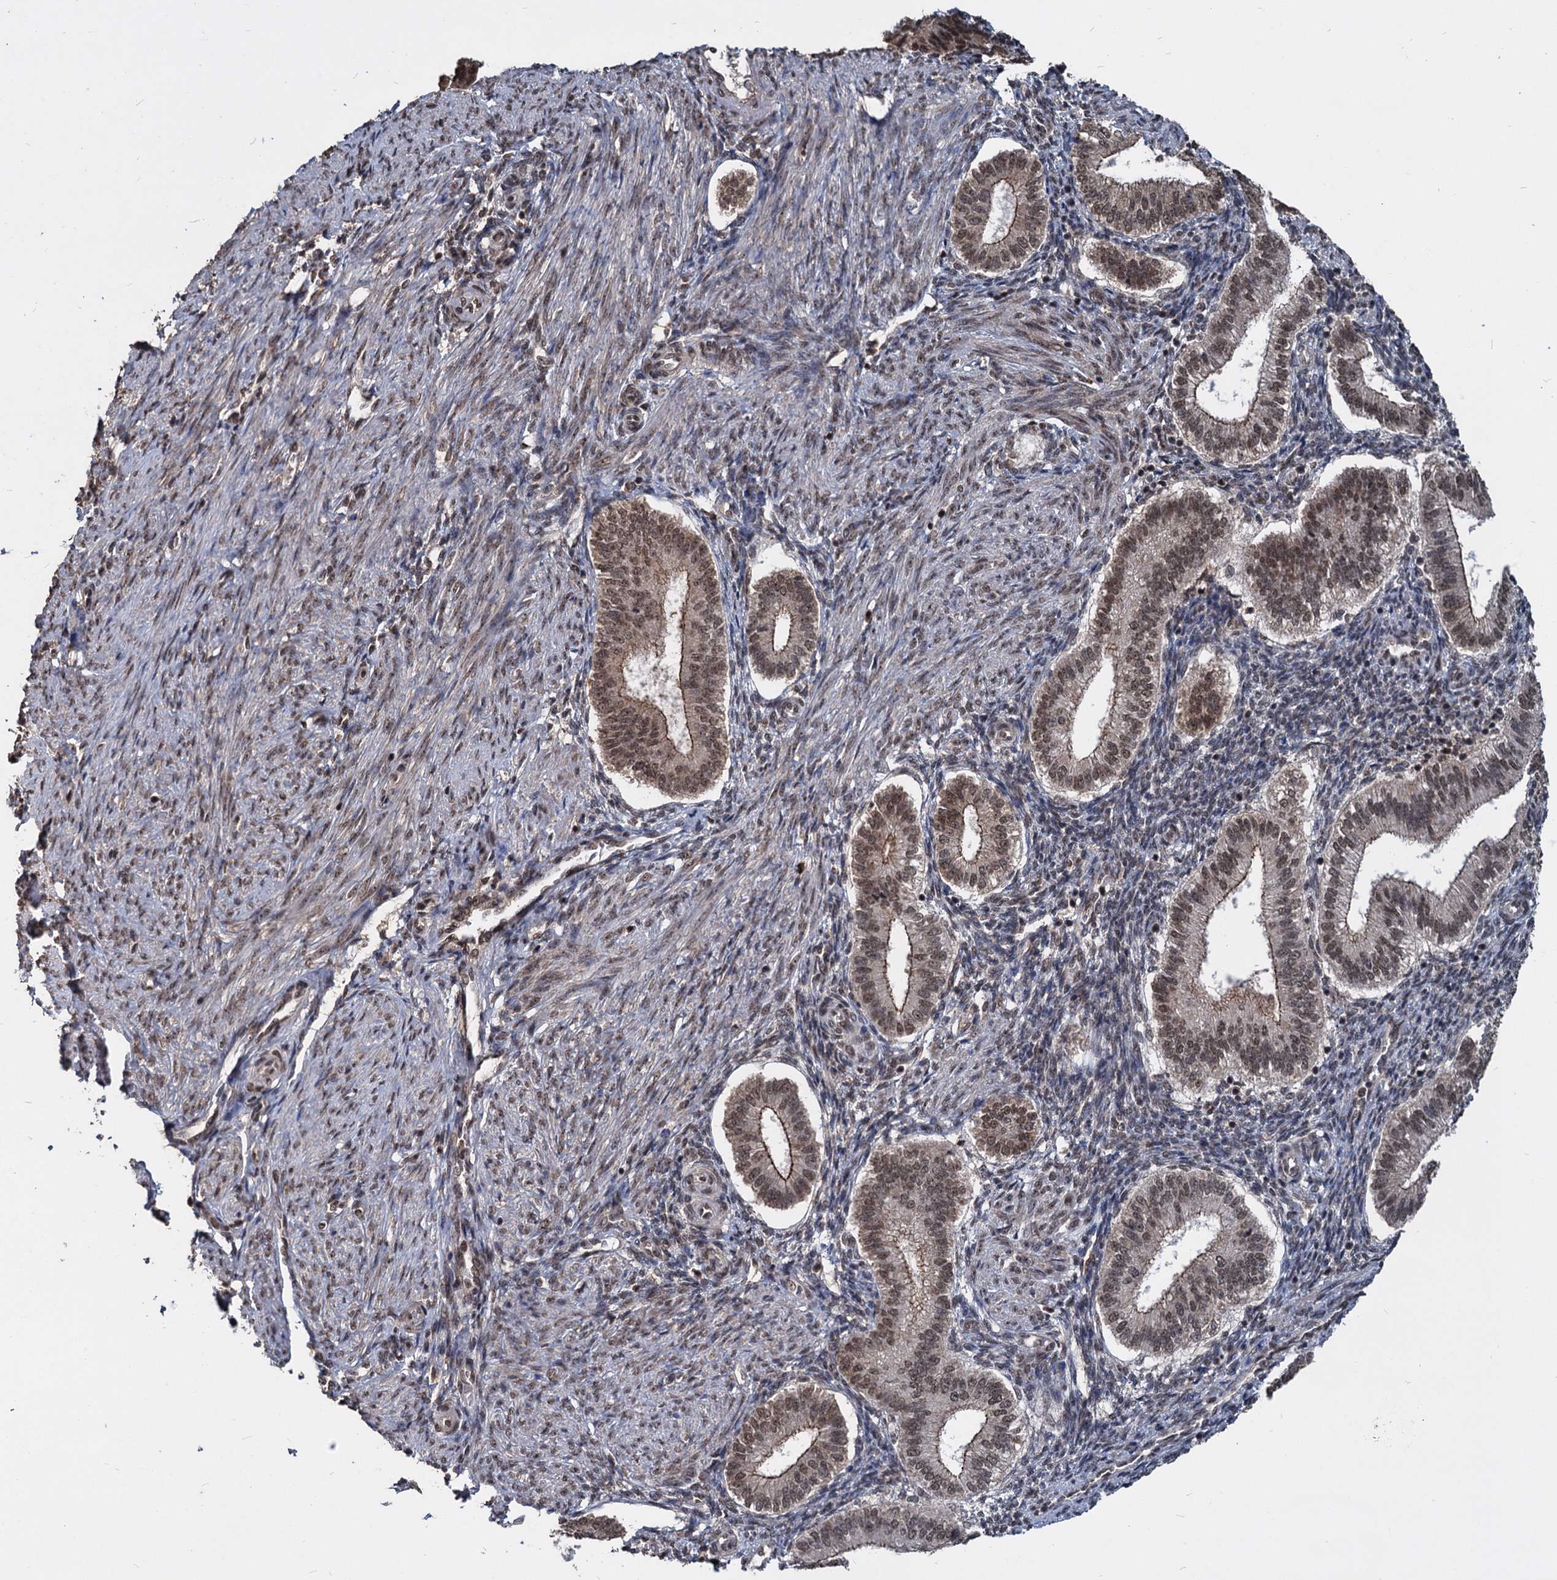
{"staining": {"intensity": "weak", "quantity": "<25%", "location": "nuclear"}, "tissue": "endometrium", "cell_type": "Cells in endometrial stroma", "image_type": "normal", "snomed": [{"axis": "morphology", "description": "Normal tissue, NOS"}, {"axis": "topography", "description": "Endometrium"}], "caption": "The immunohistochemistry (IHC) image has no significant expression in cells in endometrial stroma of endometrium. (DAB immunohistochemistry visualized using brightfield microscopy, high magnification).", "gene": "FAM216B", "patient": {"sex": "female", "age": 24}}